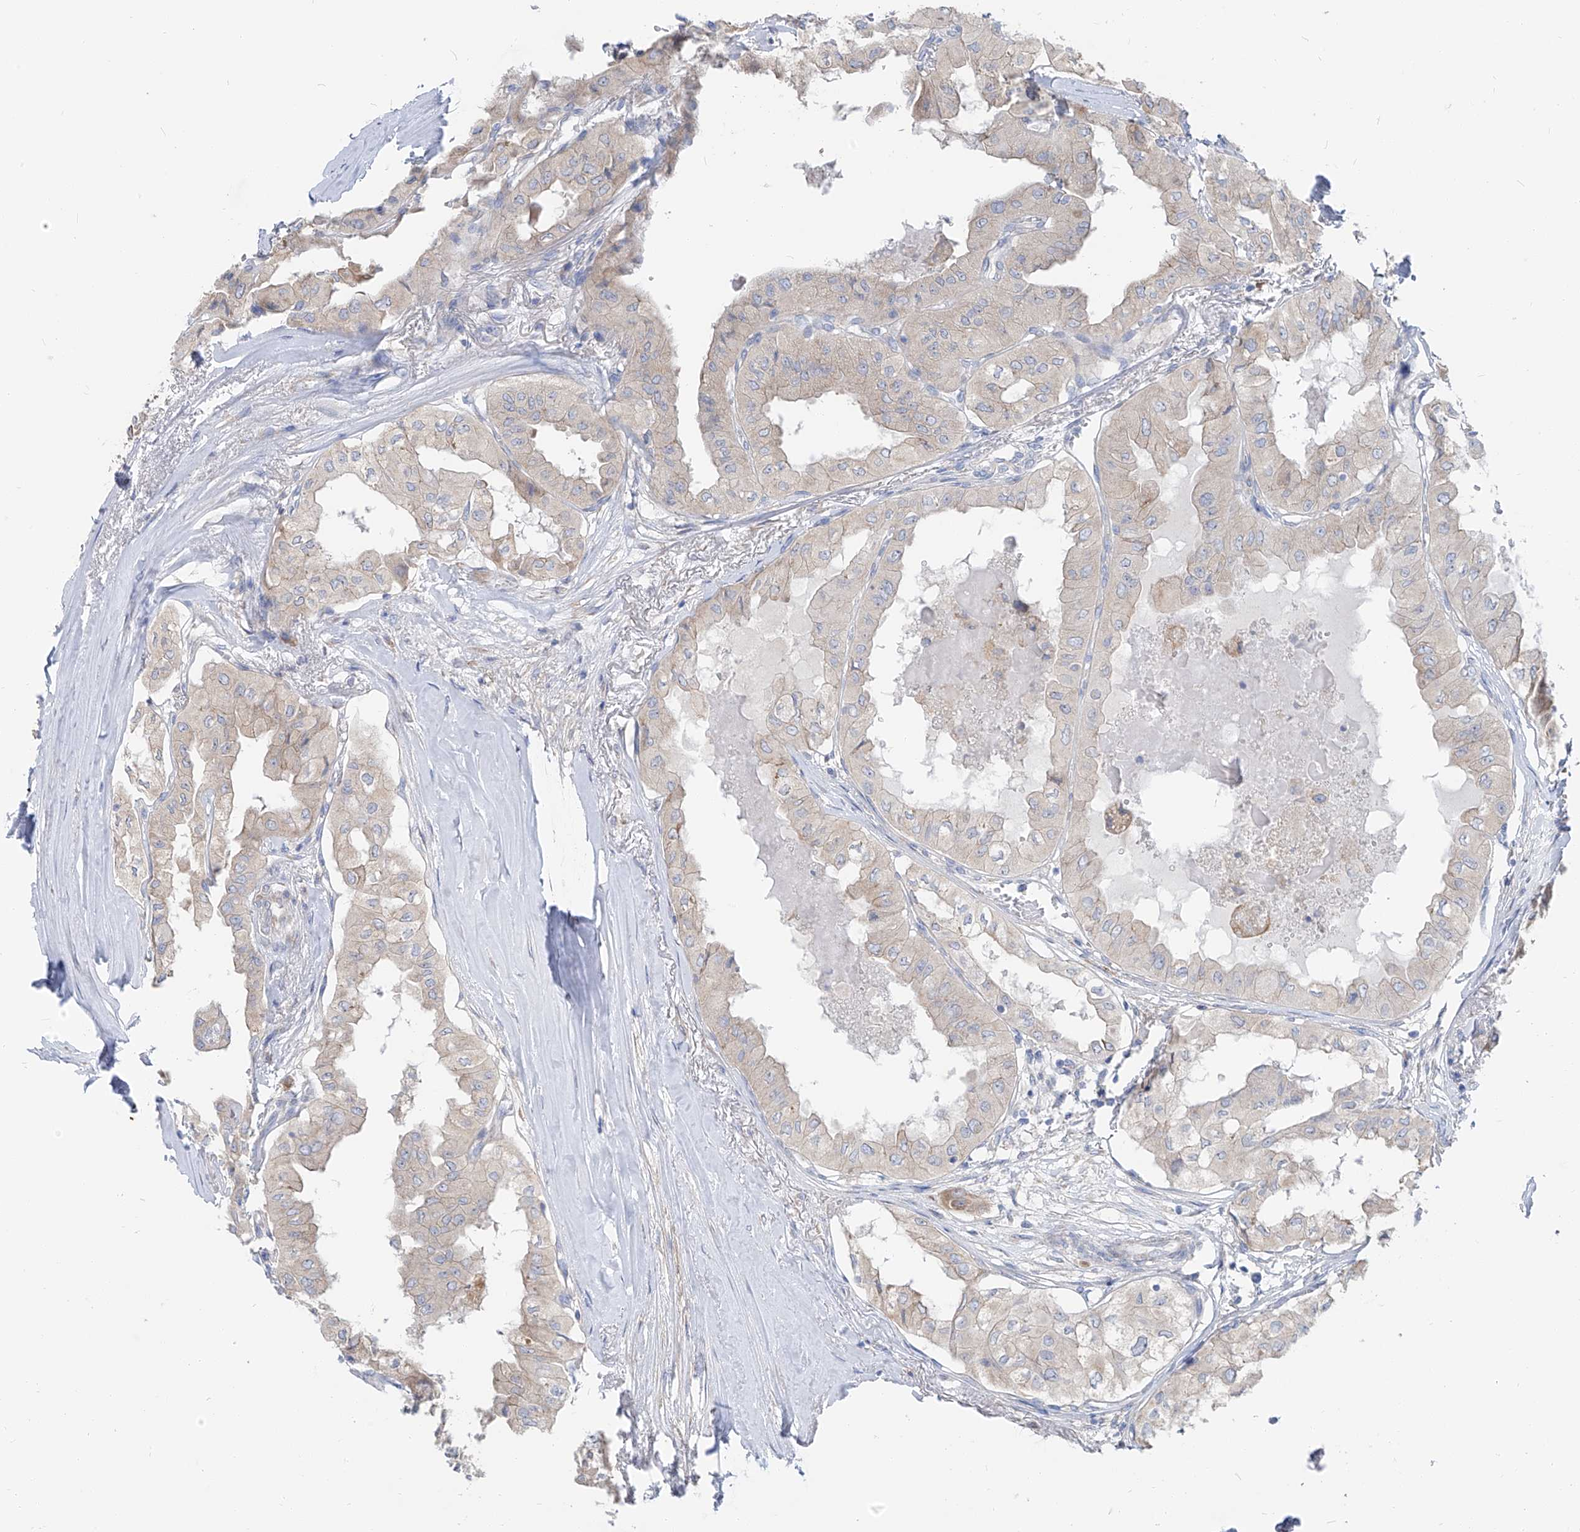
{"staining": {"intensity": "negative", "quantity": "none", "location": "none"}, "tissue": "thyroid cancer", "cell_type": "Tumor cells", "image_type": "cancer", "snomed": [{"axis": "morphology", "description": "Papillary adenocarcinoma, NOS"}, {"axis": "topography", "description": "Thyroid gland"}], "caption": "Papillary adenocarcinoma (thyroid) stained for a protein using immunohistochemistry displays no expression tumor cells.", "gene": "UFL1", "patient": {"sex": "female", "age": 59}}